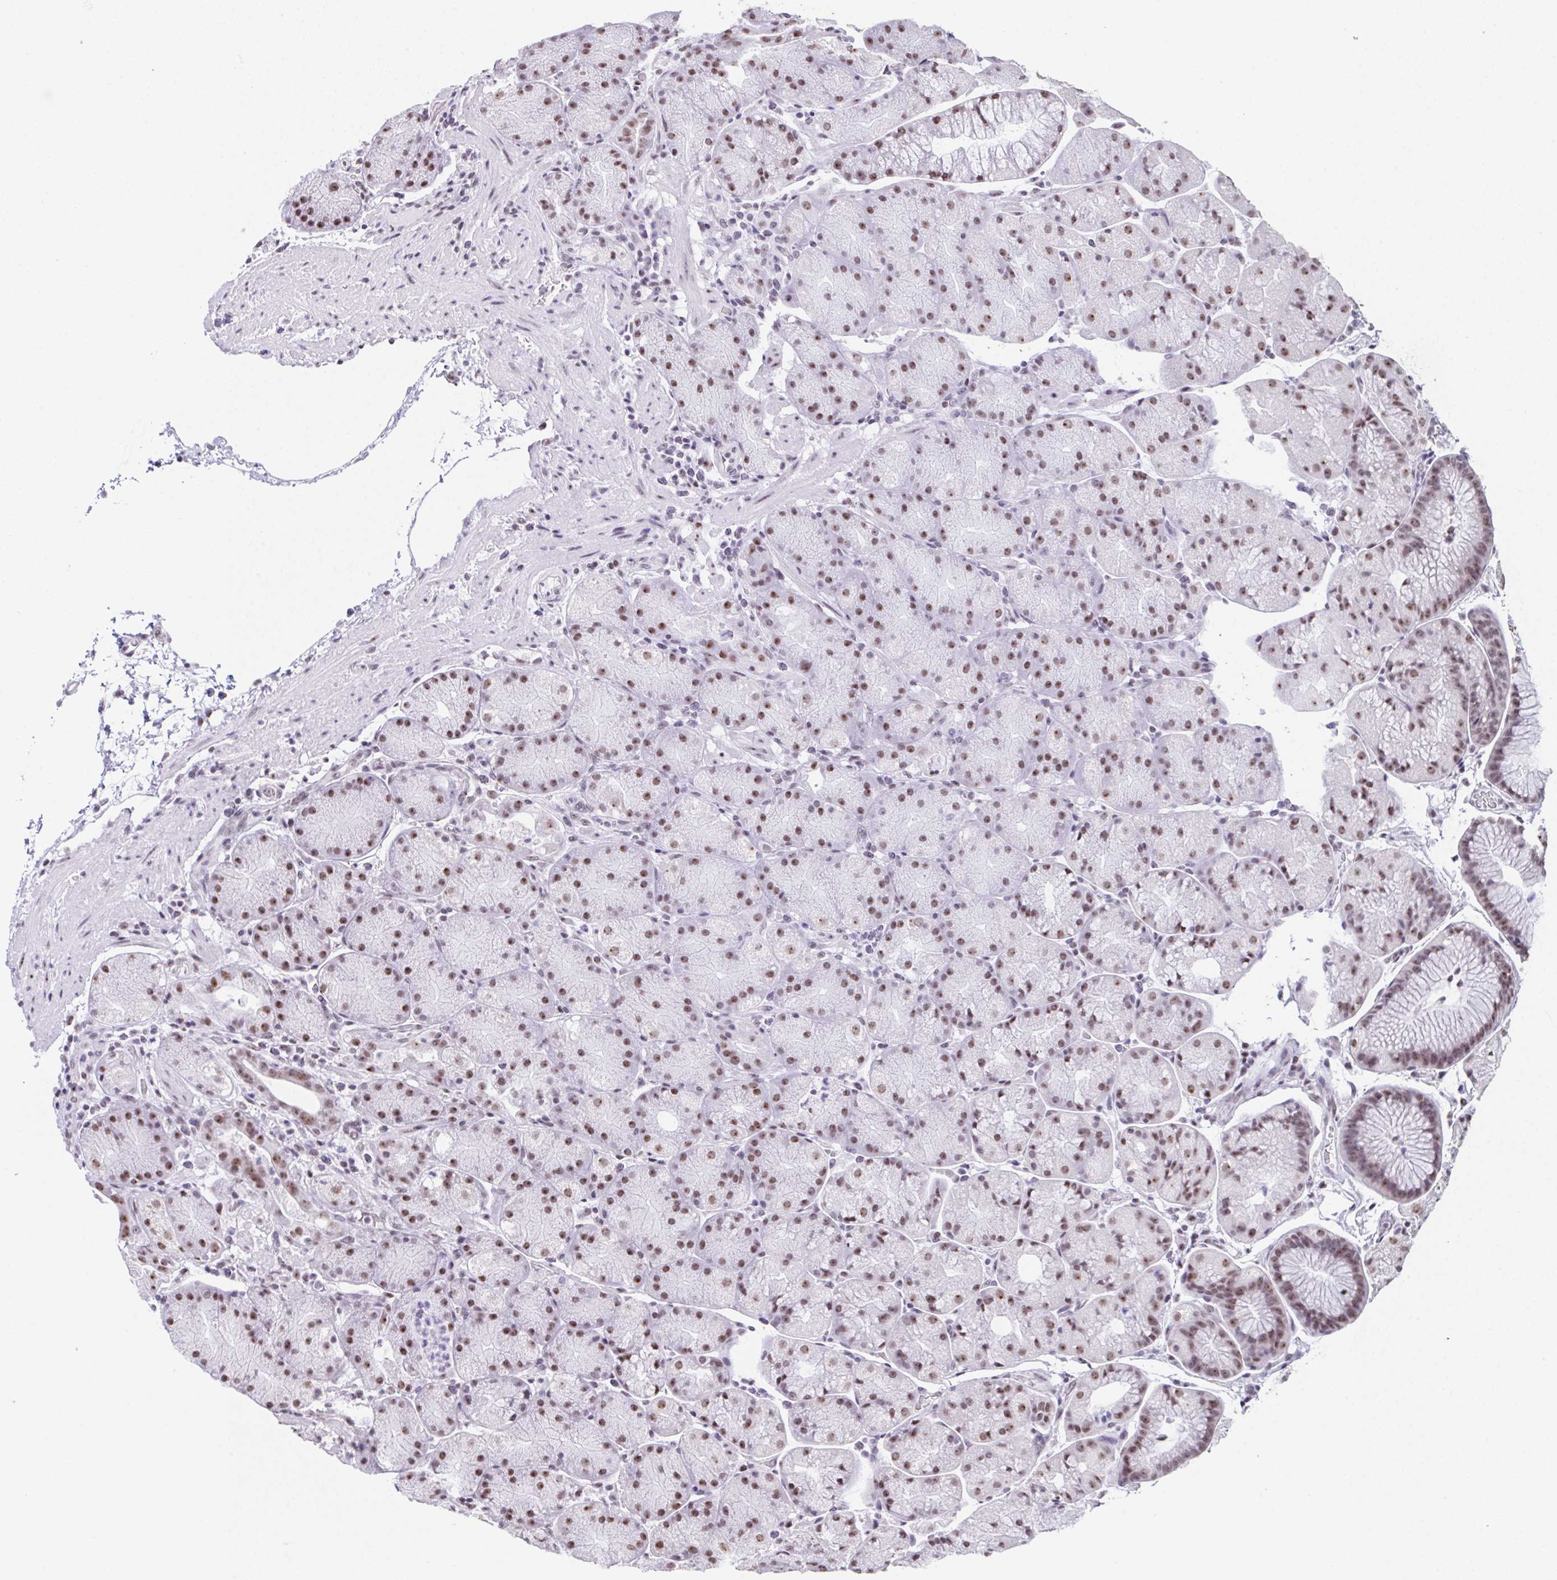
{"staining": {"intensity": "moderate", "quantity": ">75%", "location": "nuclear"}, "tissue": "stomach", "cell_type": "Glandular cells", "image_type": "normal", "snomed": [{"axis": "morphology", "description": "Normal tissue, NOS"}, {"axis": "topography", "description": "Stomach, upper"}, {"axis": "topography", "description": "Stomach"}], "caption": "An image showing moderate nuclear positivity in about >75% of glandular cells in normal stomach, as visualized by brown immunohistochemical staining.", "gene": "ZNF800", "patient": {"sex": "male", "age": 48}}